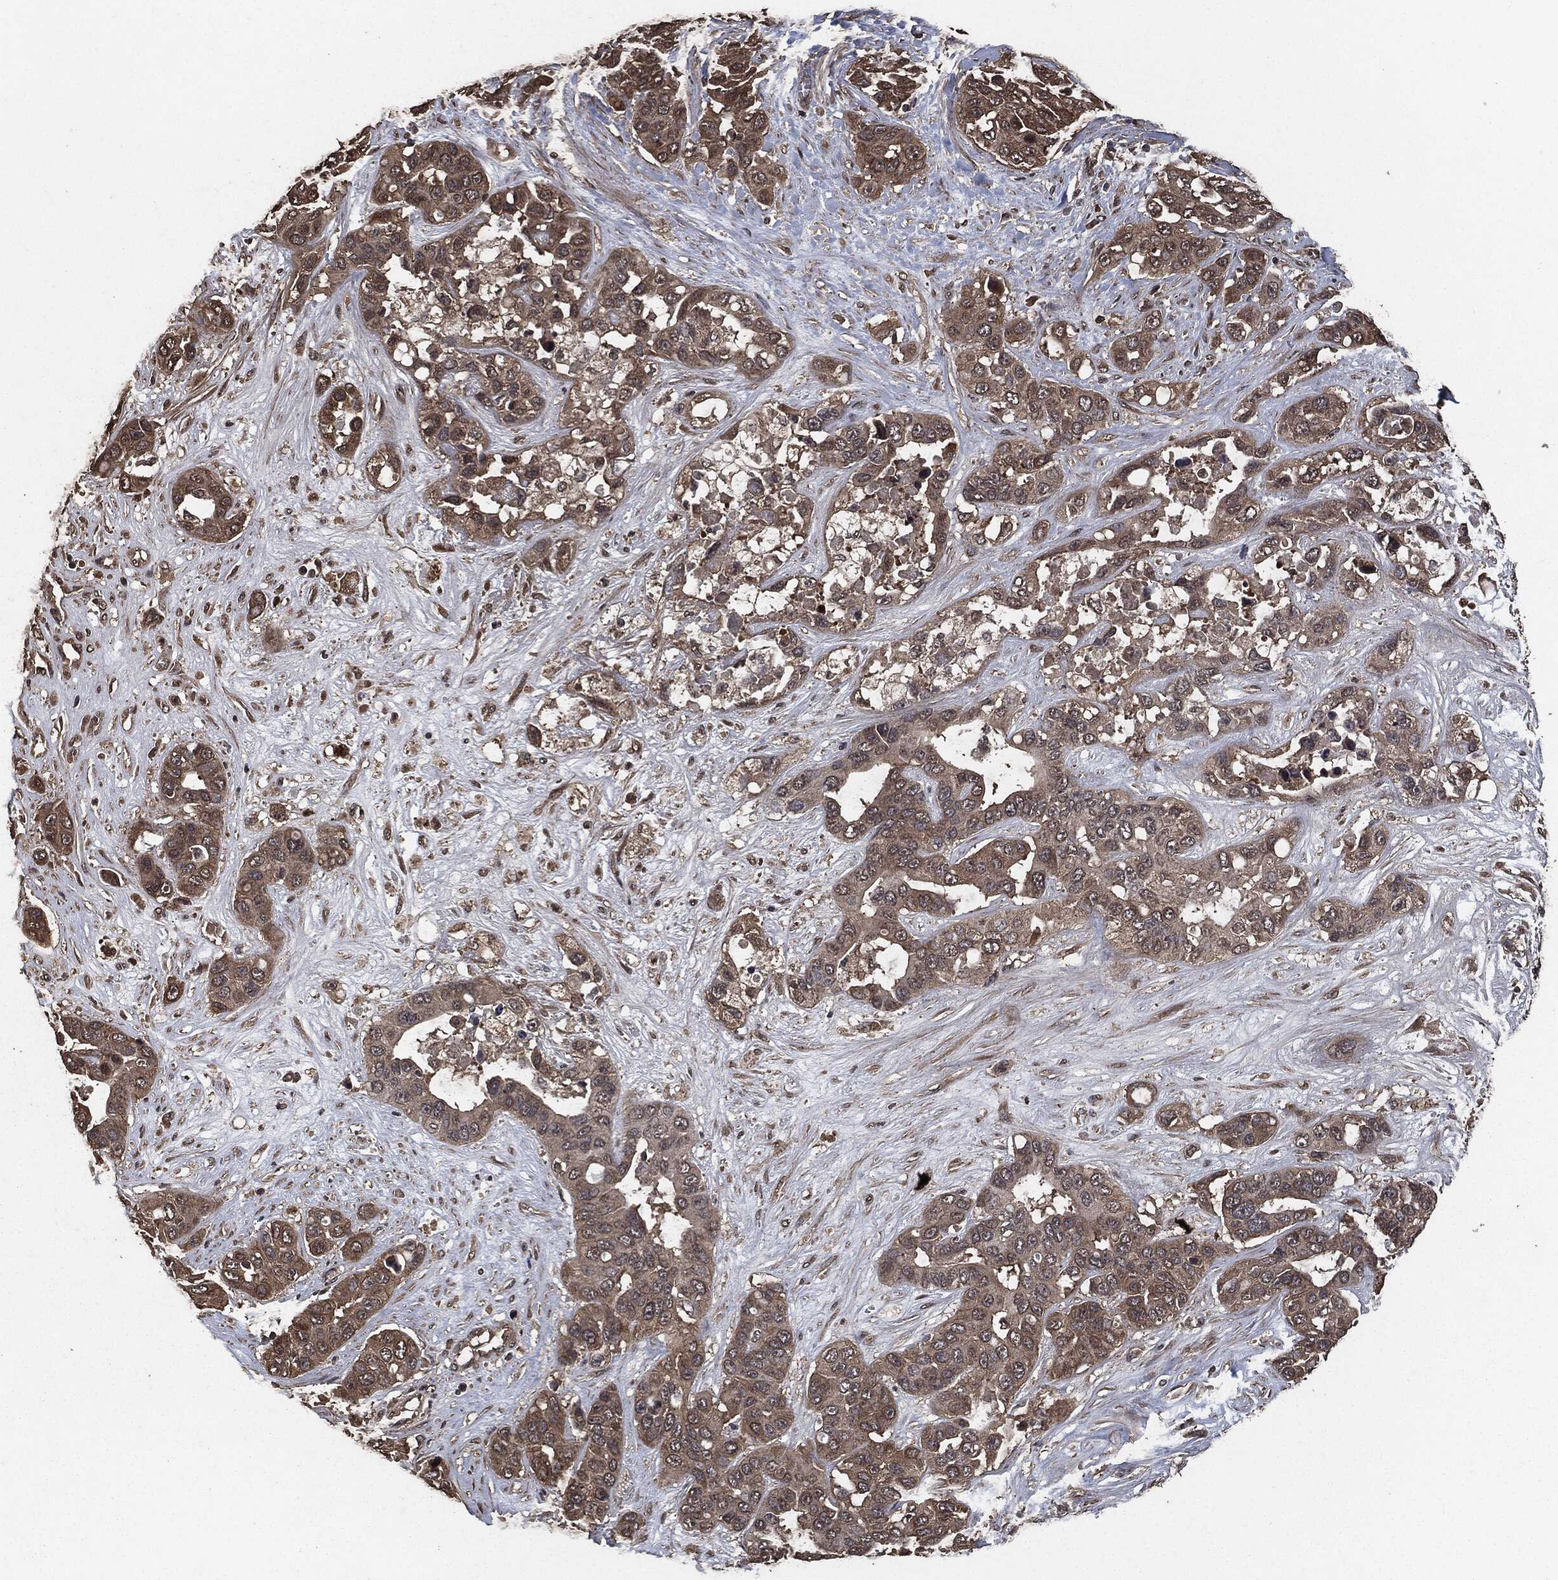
{"staining": {"intensity": "weak", "quantity": ">75%", "location": "cytoplasmic/membranous"}, "tissue": "liver cancer", "cell_type": "Tumor cells", "image_type": "cancer", "snomed": [{"axis": "morphology", "description": "Cholangiocarcinoma"}, {"axis": "topography", "description": "Liver"}], "caption": "There is low levels of weak cytoplasmic/membranous positivity in tumor cells of liver cholangiocarcinoma, as demonstrated by immunohistochemical staining (brown color).", "gene": "AKT1S1", "patient": {"sex": "female", "age": 52}}